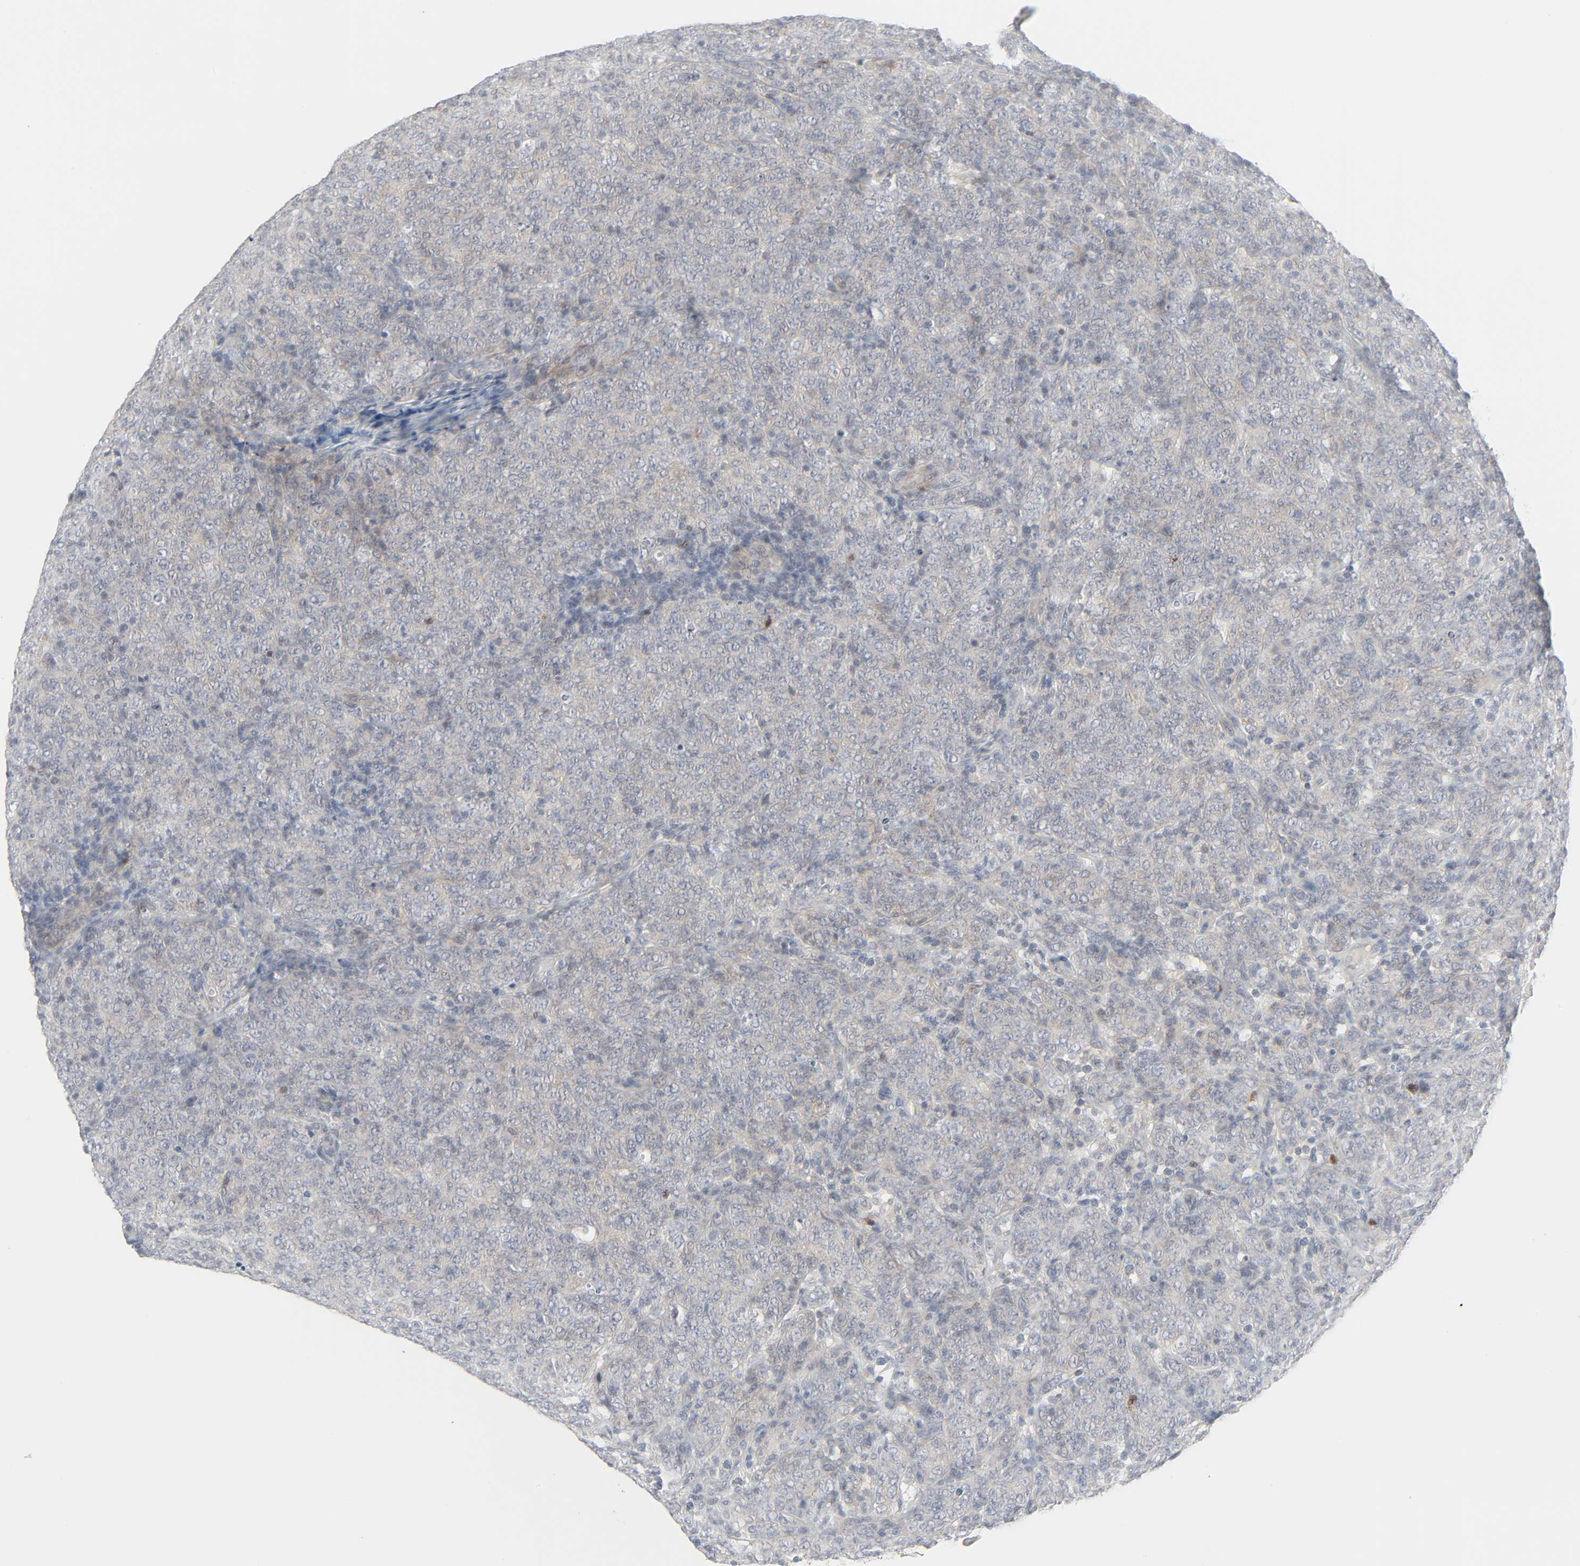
{"staining": {"intensity": "weak", "quantity": "25%-75%", "location": "cytoplasmic/membranous"}, "tissue": "lymphoma", "cell_type": "Tumor cells", "image_type": "cancer", "snomed": [{"axis": "morphology", "description": "Malignant lymphoma, non-Hodgkin's type, High grade"}, {"axis": "topography", "description": "Tonsil"}], "caption": "Lymphoma was stained to show a protein in brown. There is low levels of weak cytoplasmic/membranous expression in about 25%-75% of tumor cells.", "gene": "ZBTB16", "patient": {"sex": "female", "age": 36}}